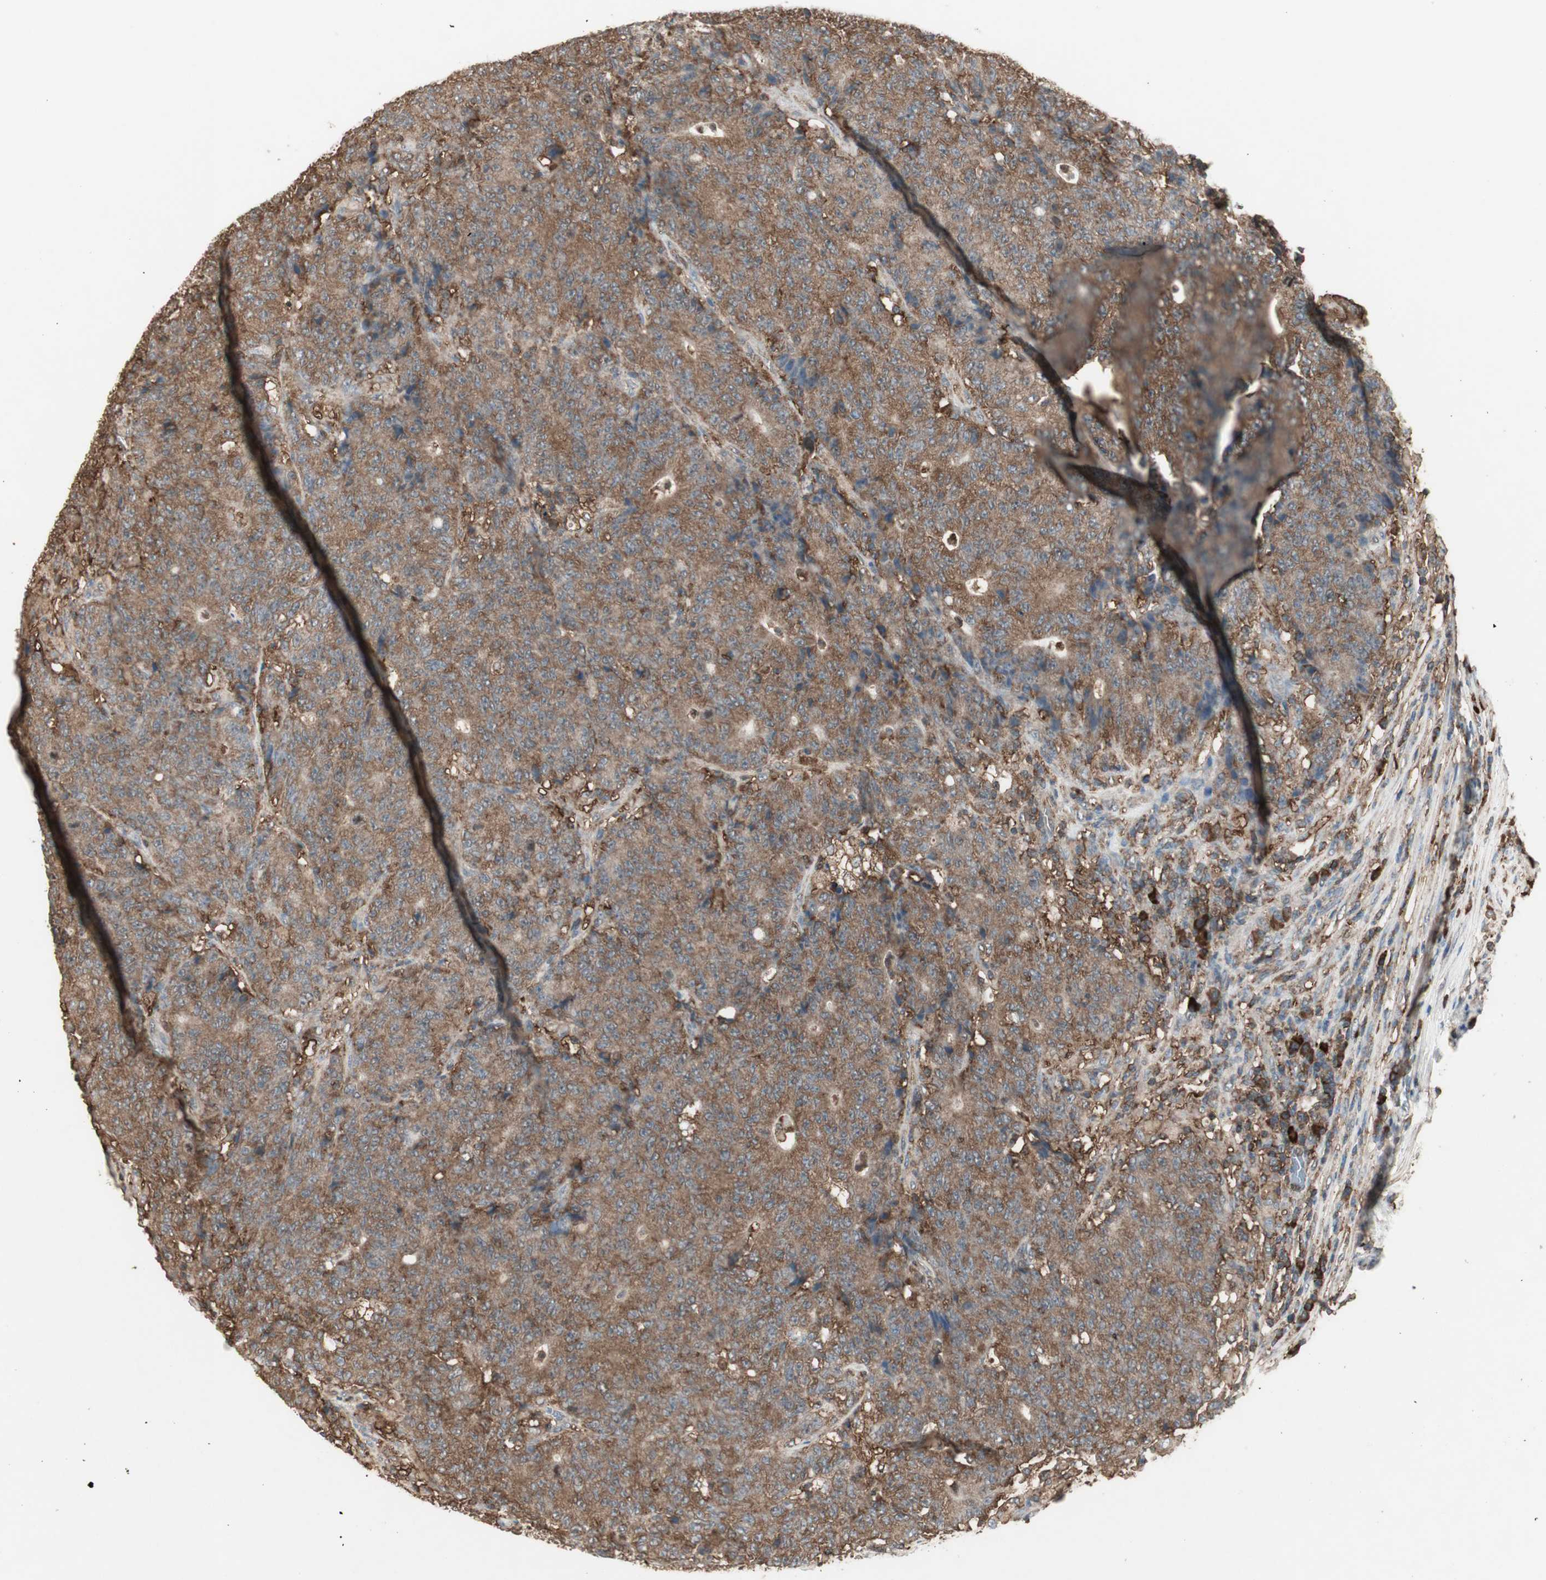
{"staining": {"intensity": "strong", "quantity": ">75%", "location": "cytoplasmic/membranous"}, "tissue": "colorectal cancer", "cell_type": "Tumor cells", "image_type": "cancer", "snomed": [{"axis": "morphology", "description": "Normal tissue, NOS"}, {"axis": "morphology", "description": "Adenocarcinoma, NOS"}, {"axis": "topography", "description": "Colon"}], "caption": "About >75% of tumor cells in colorectal cancer (adenocarcinoma) show strong cytoplasmic/membranous protein staining as visualized by brown immunohistochemical staining.", "gene": "MMP3", "patient": {"sex": "female", "age": 75}}